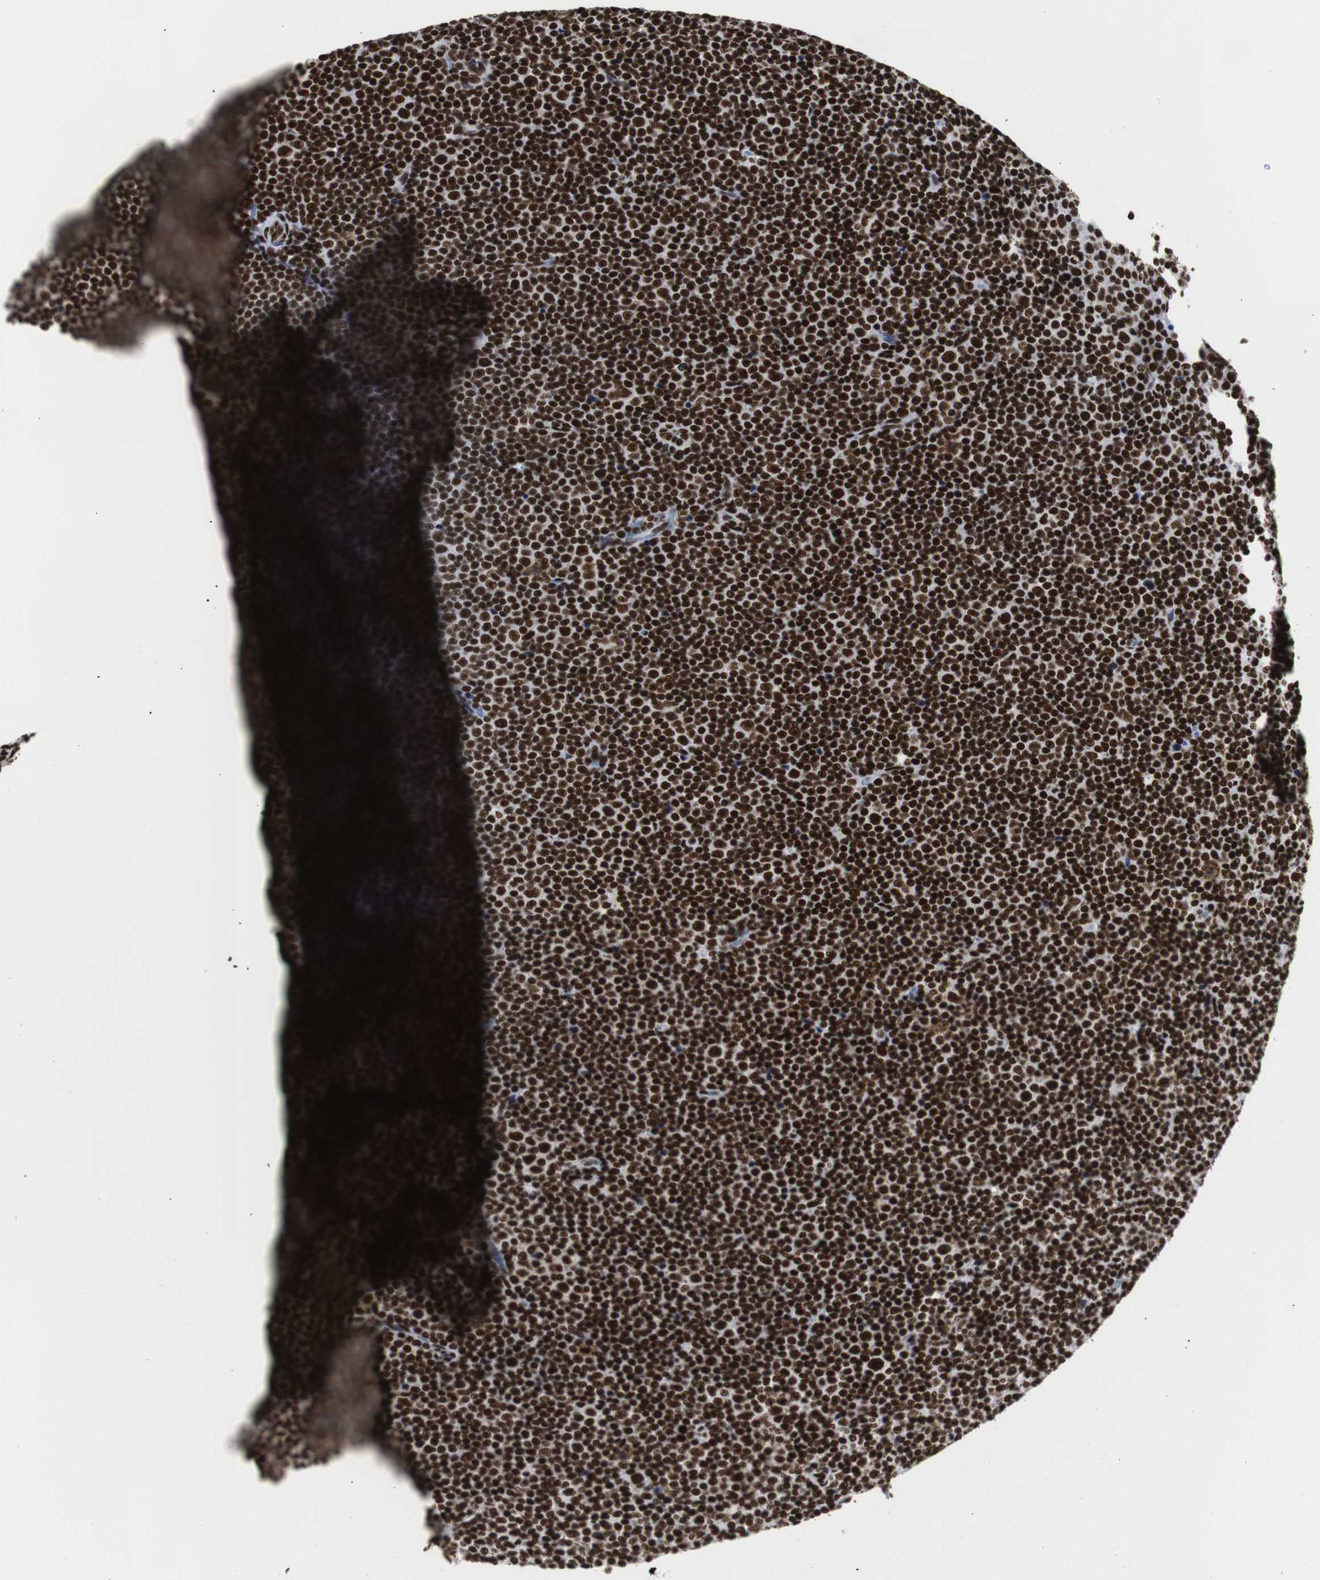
{"staining": {"intensity": "strong", "quantity": ">75%", "location": "nuclear"}, "tissue": "lymphoma", "cell_type": "Tumor cells", "image_type": "cancer", "snomed": [{"axis": "morphology", "description": "Malignant lymphoma, non-Hodgkin's type, Low grade"}, {"axis": "topography", "description": "Lymph node"}], "caption": "Lymphoma was stained to show a protein in brown. There is high levels of strong nuclear expression in approximately >75% of tumor cells.", "gene": "HNRNPH2", "patient": {"sex": "female", "age": 67}}